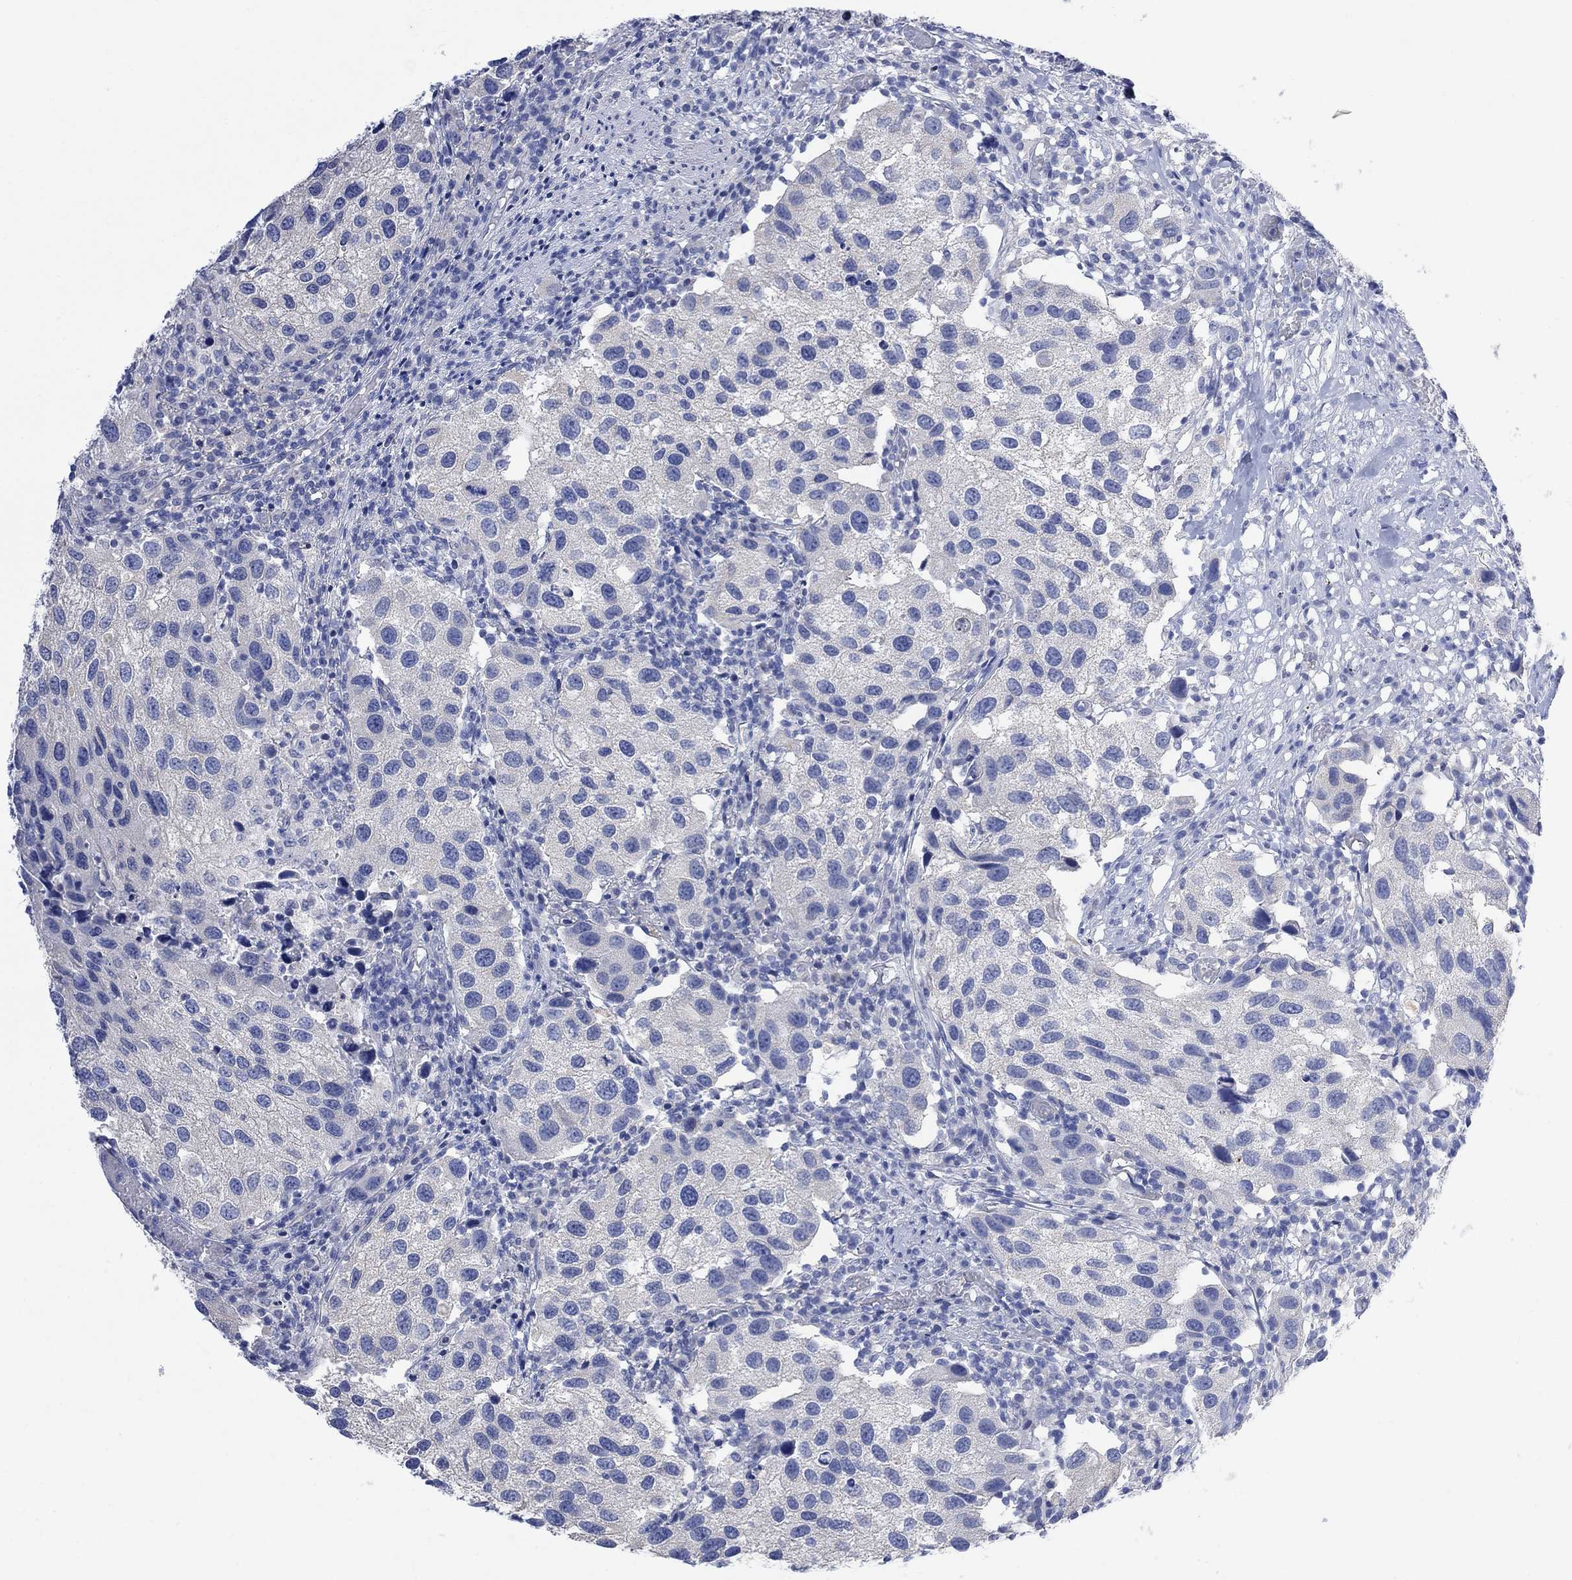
{"staining": {"intensity": "negative", "quantity": "none", "location": "none"}, "tissue": "urothelial cancer", "cell_type": "Tumor cells", "image_type": "cancer", "snomed": [{"axis": "morphology", "description": "Urothelial carcinoma, High grade"}, {"axis": "topography", "description": "Urinary bladder"}], "caption": "Immunohistochemistry image of high-grade urothelial carcinoma stained for a protein (brown), which demonstrates no expression in tumor cells.", "gene": "FBP2", "patient": {"sex": "male", "age": 79}}